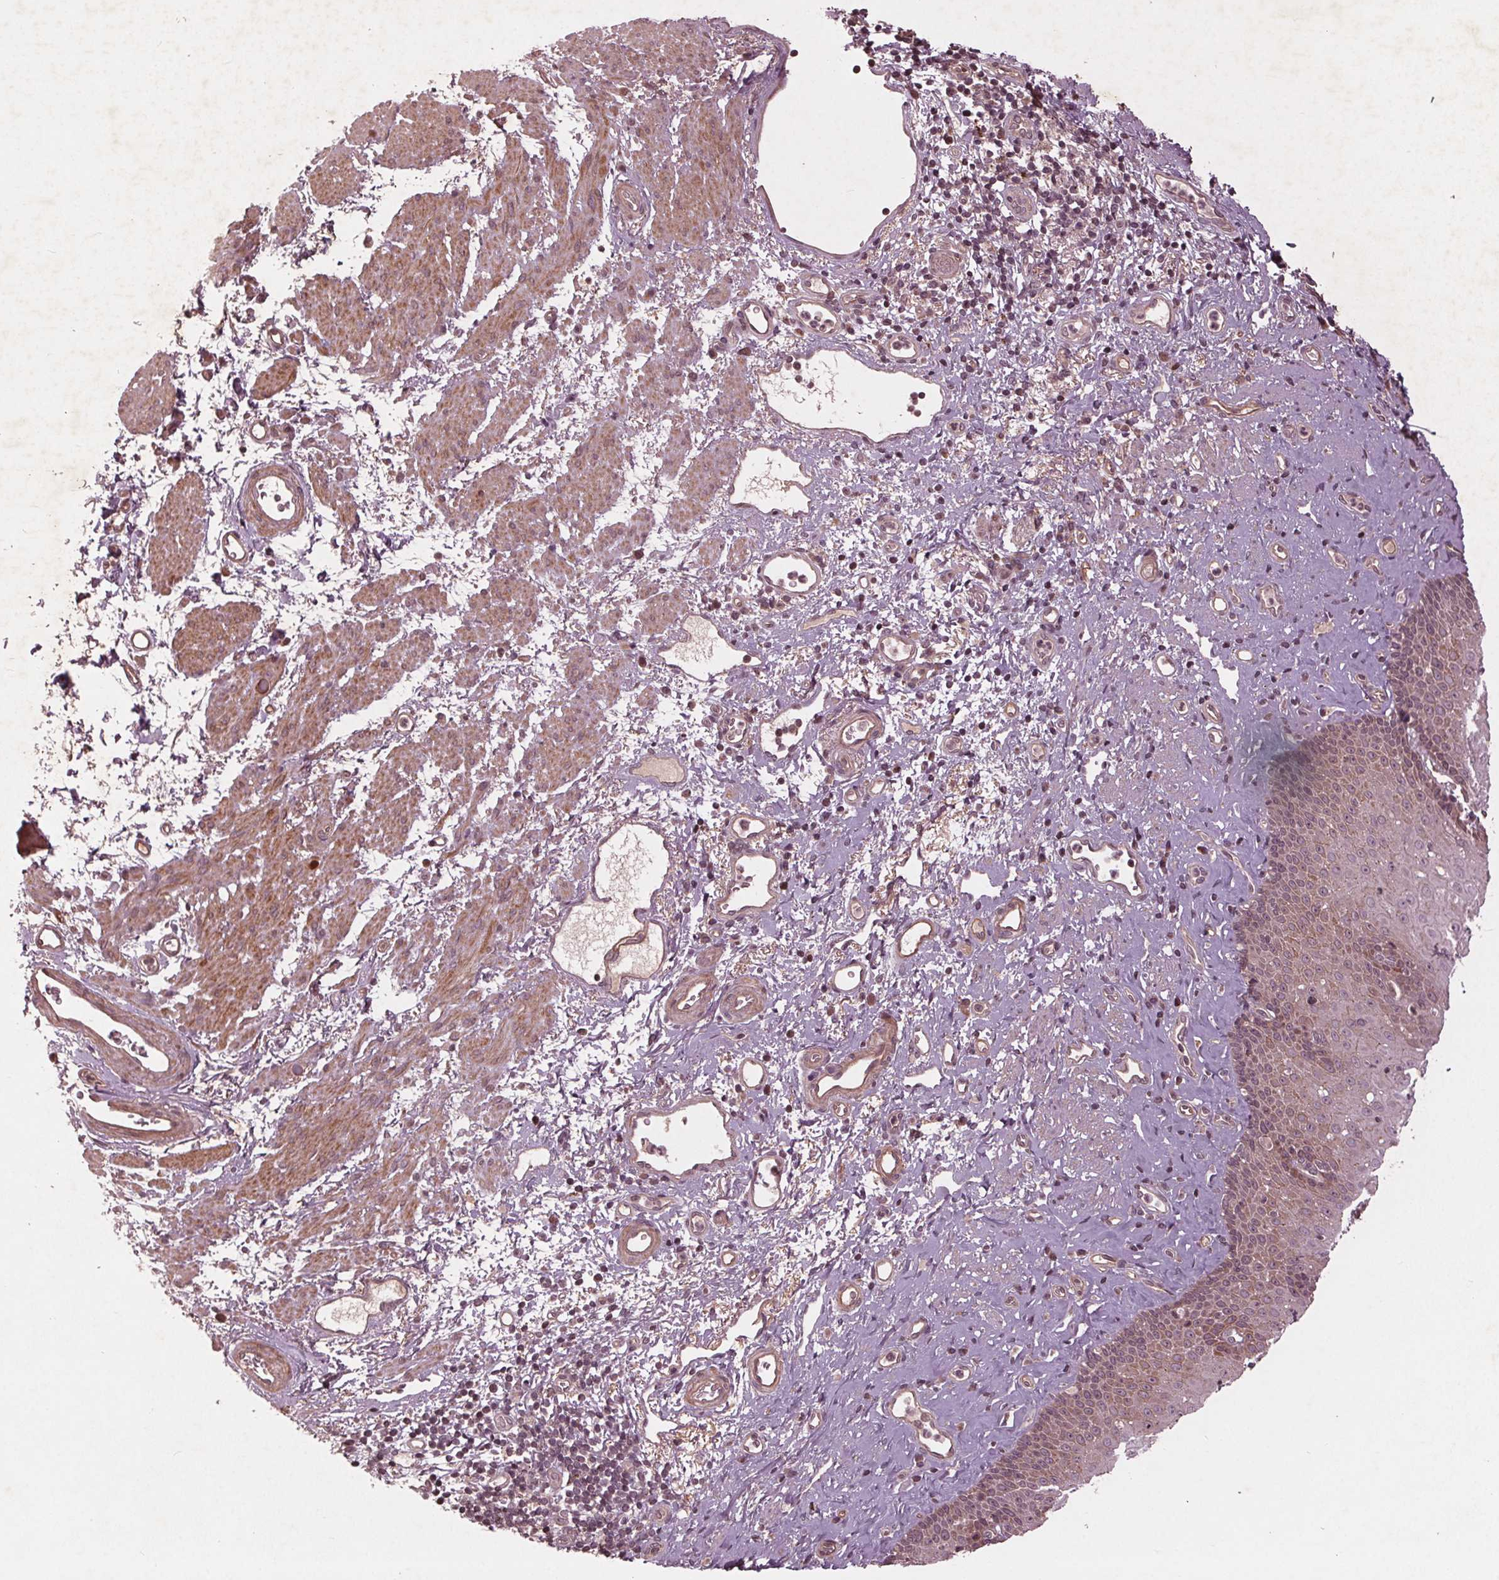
{"staining": {"intensity": "weak", "quantity": "25%-75%", "location": "cytoplasmic/membranous,nuclear"}, "tissue": "esophagus", "cell_type": "Squamous epithelial cells", "image_type": "normal", "snomed": [{"axis": "morphology", "description": "Normal tissue, NOS"}, {"axis": "topography", "description": "Esophagus"}], "caption": "Protein staining reveals weak cytoplasmic/membranous,nuclear staining in about 25%-75% of squamous epithelial cells in normal esophagus. Using DAB (brown) and hematoxylin (blue) stains, captured at high magnification using brightfield microscopy.", "gene": "CDKL4", "patient": {"sex": "female", "age": 68}}